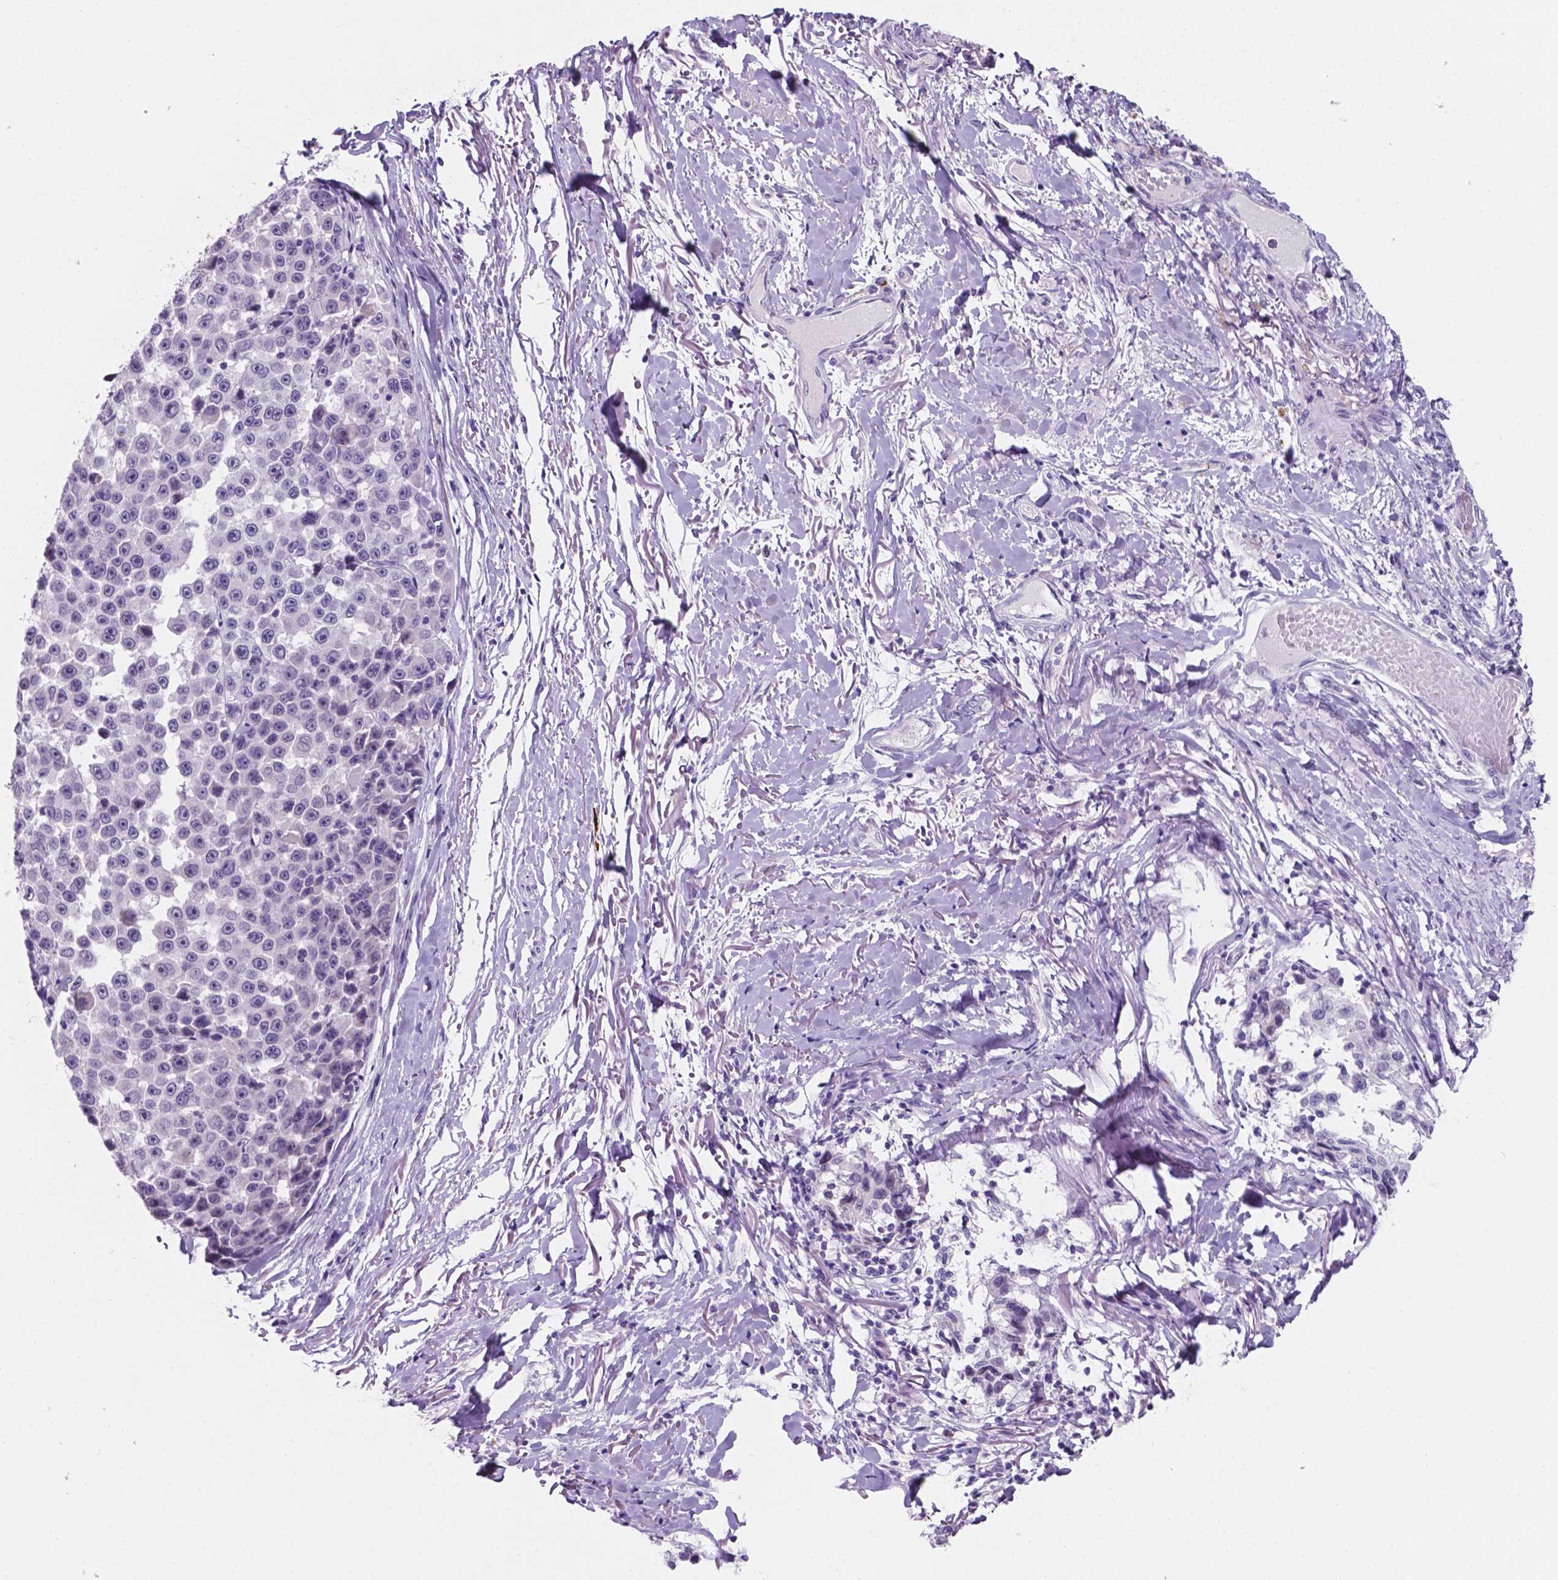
{"staining": {"intensity": "negative", "quantity": "none", "location": "none"}, "tissue": "melanoma", "cell_type": "Tumor cells", "image_type": "cancer", "snomed": [{"axis": "morphology", "description": "Malignant melanoma, NOS"}, {"axis": "topography", "description": "Skin"}], "caption": "IHC of melanoma demonstrates no expression in tumor cells.", "gene": "EBLN2", "patient": {"sex": "female", "age": 66}}